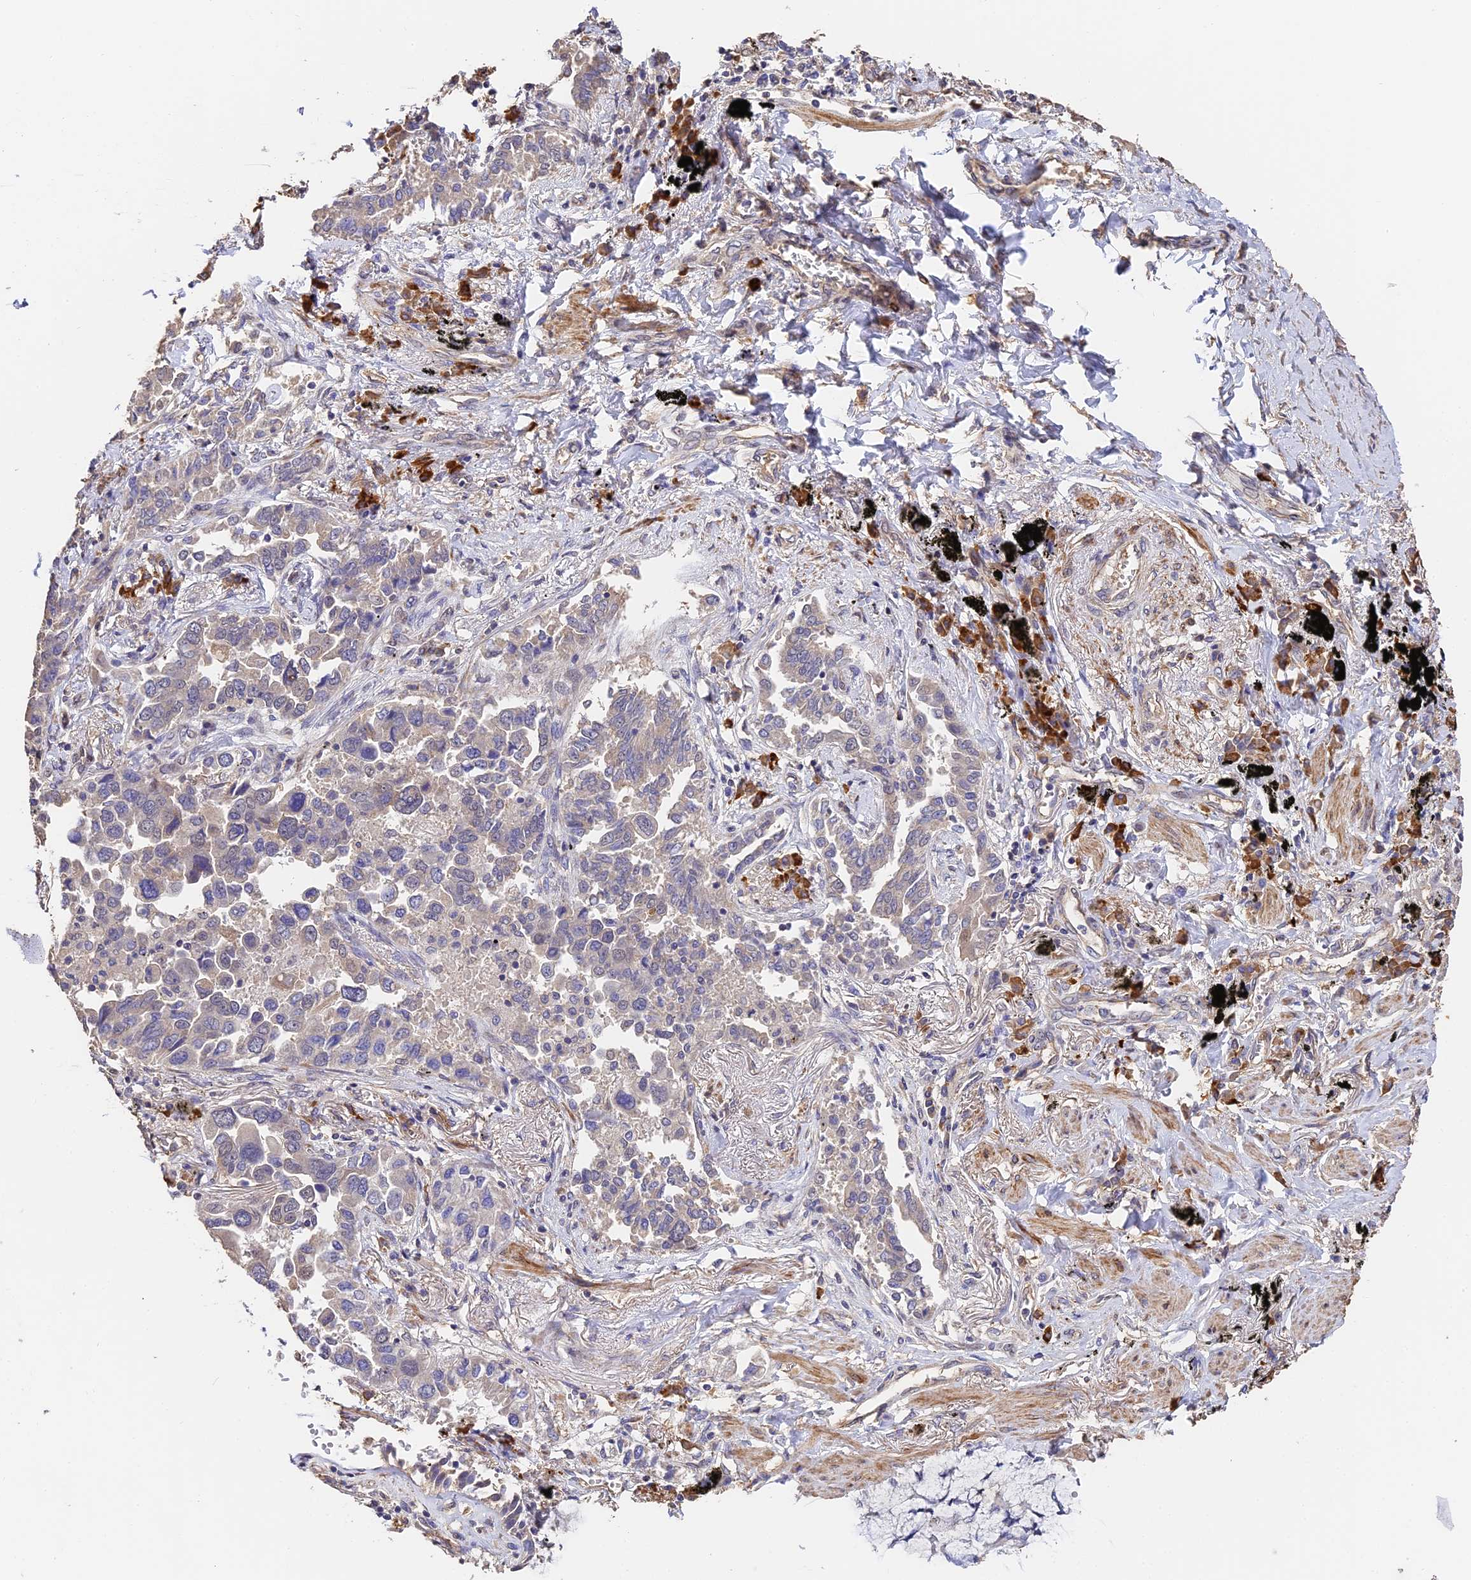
{"staining": {"intensity": "negative", "quantity": "none", "location": "none"}, "tissue": "lung cancer", "cell_type": "Tumor cells", "image_type": "cancer", "snomed": [{"axis": "morphology", "description": "Adenocarcinoma, NOS"}, {"axis": "topography", "description": "Lung"}], "caption": "A high-resolution micrograph shows immunohistochemistry staining of lung adenocarcinoma, which reveals no significant positivity in tumor cells.", "gene": "SLC11A1", "patient": {"sex": "male", "age": 67}}